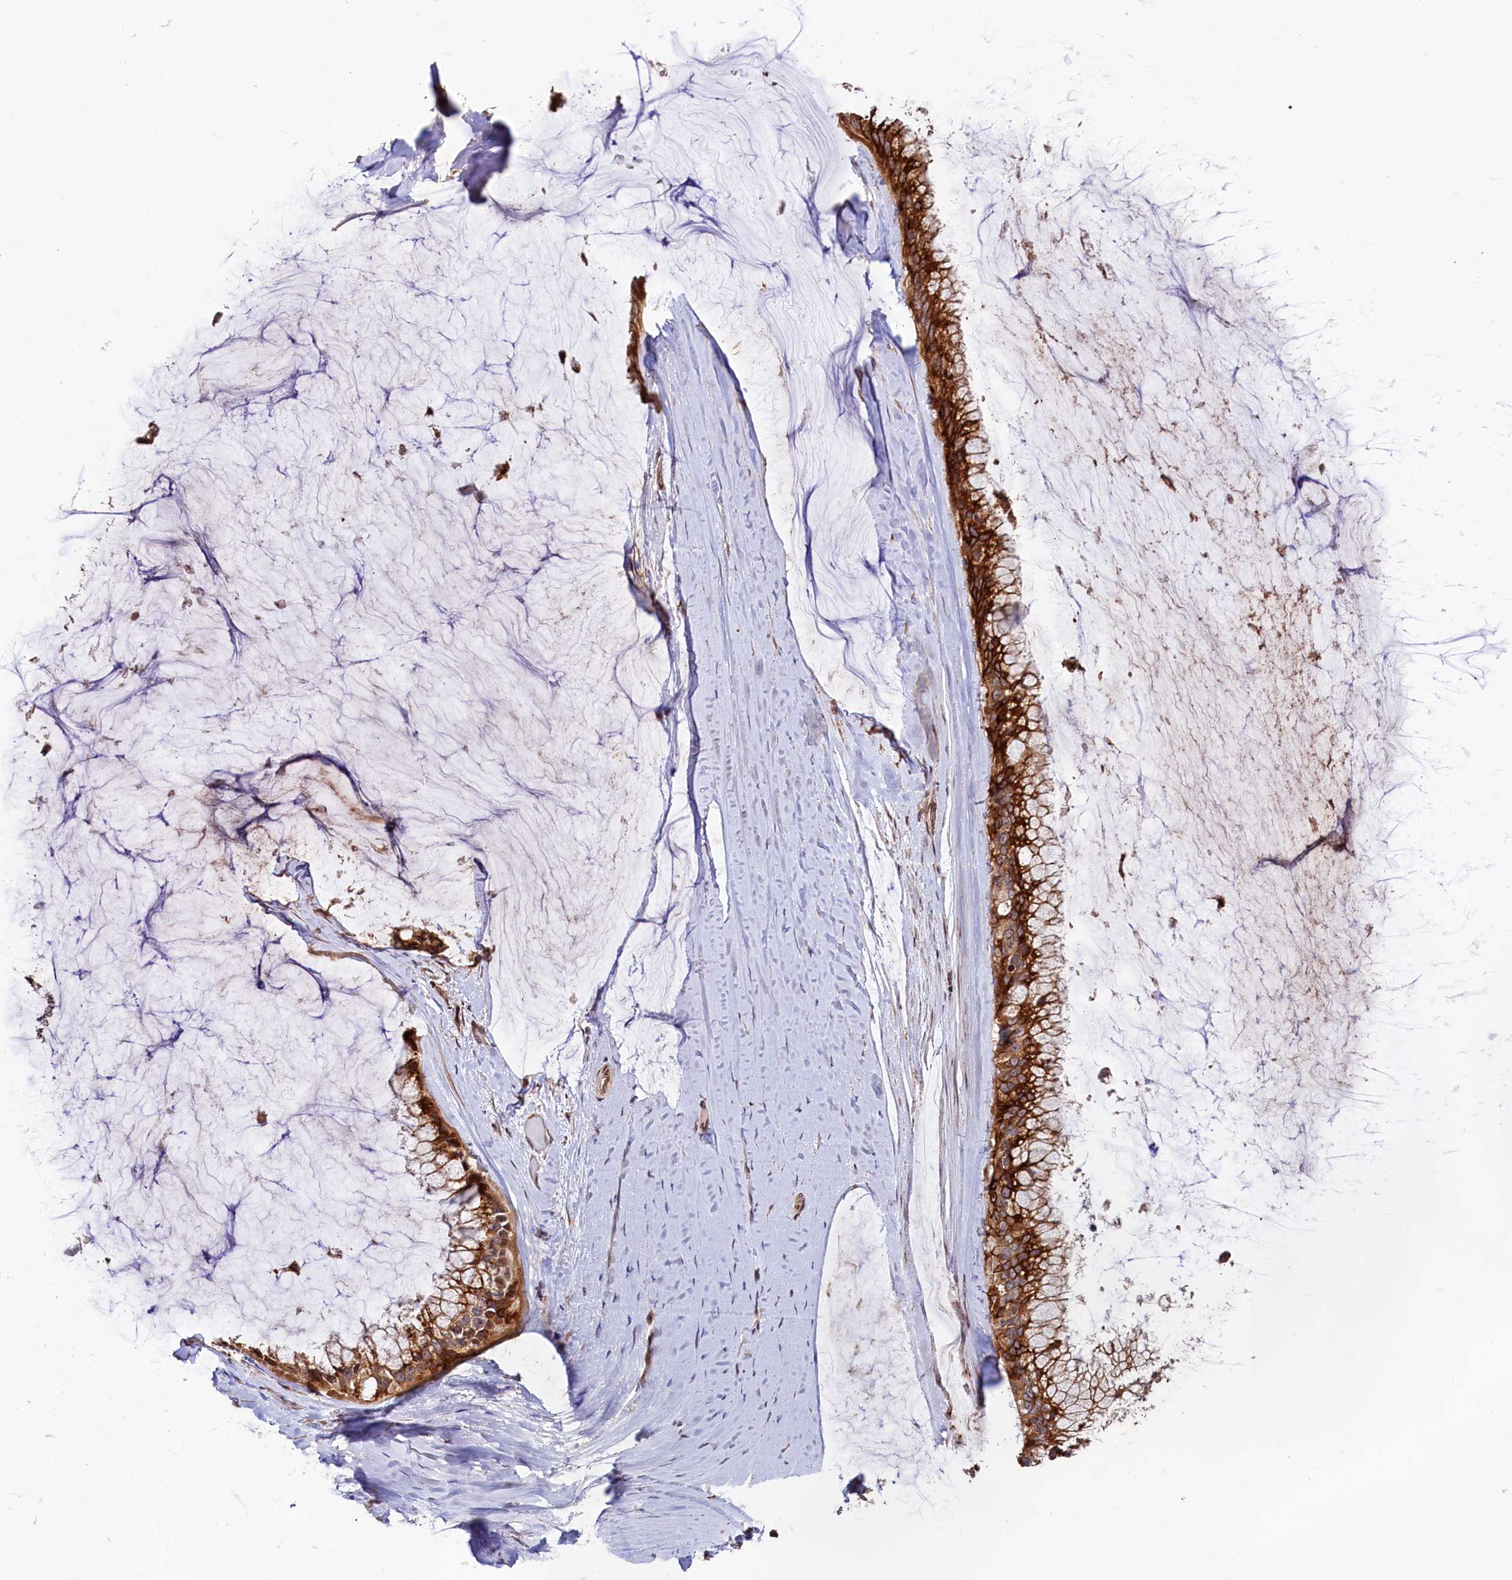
{"staining": {"intensity": "strong", "quantity": ">75%", "location": "cytoplasmic/membranous"}, "tissue": "ovarian cancer", "cell_type": "Tumor cells", "image_type": "cancer", "snomed": [{"axis": "morphology", "description": "Cystadenocarcinoma, mucinous, NOS"}, {"axis": "topography", "description": "Ovary"}], "caption": "Brown immunohistochemical staining in human ovarian mucinous cystadenocarcinoma shows strong cytoplasmic/membranous positivity in about >75% of tumor cells.", "gene": "C5orf15", "patient": {"sex": "female", "age": 39}}